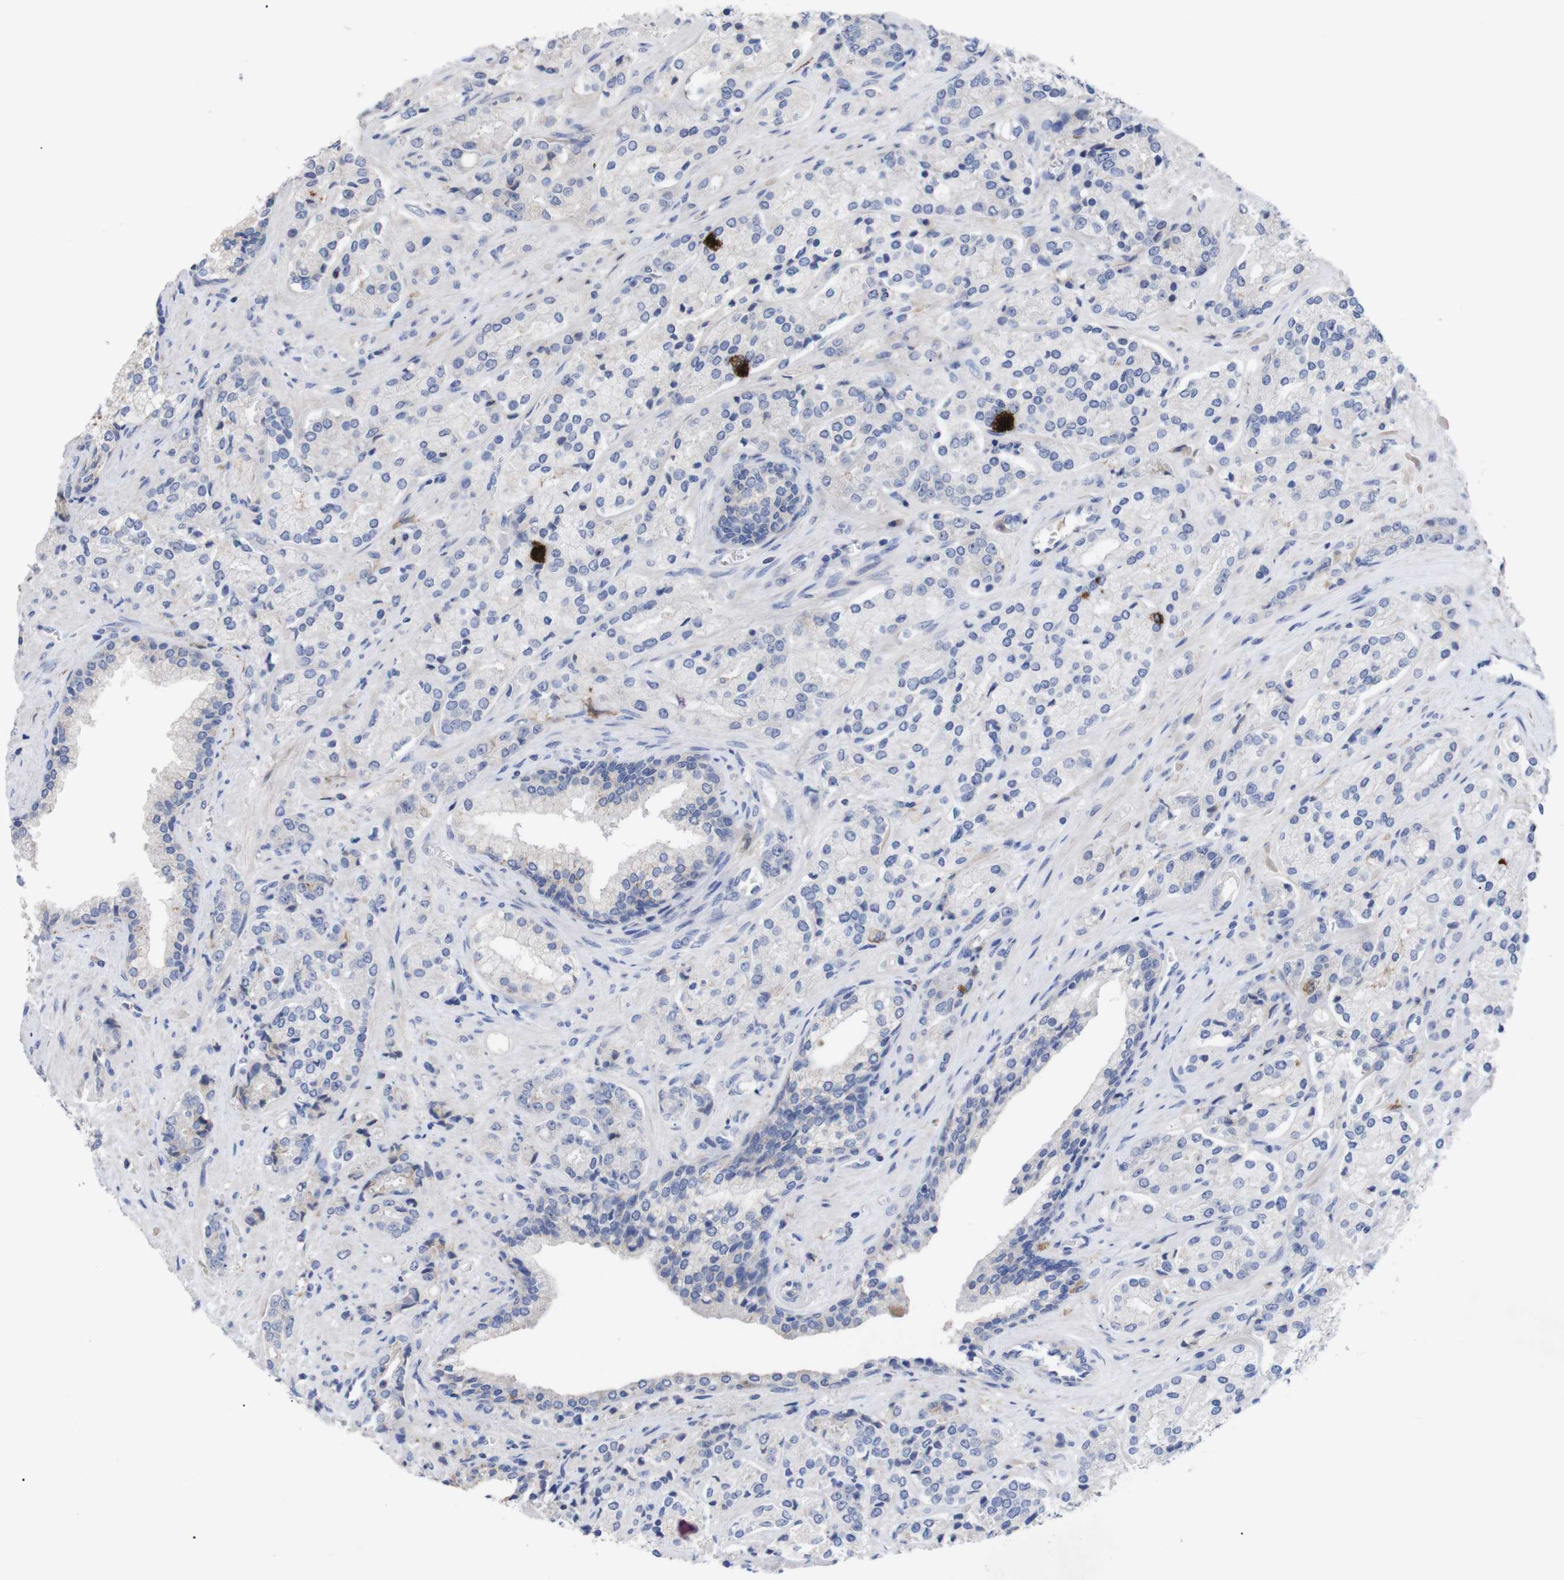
{"staining": {"intensity": "negative", "quantity": "none", "location": "none"}, "tissue": "prostate cancer", "cell_type": "Tumor cells", "image_type": "cancer", "snomed": [{"axis": "morphology", "description": "Adenocarcinoma, High grade"}, {"axis": "topography", "description": "Prostate"}], "caption": "Tumor cells show no significant protein positivity in prostate cancer. (DAB IHC, high magnification).", "gene": "C5AR1", "patient": {"sex": "male", "age": 71}}